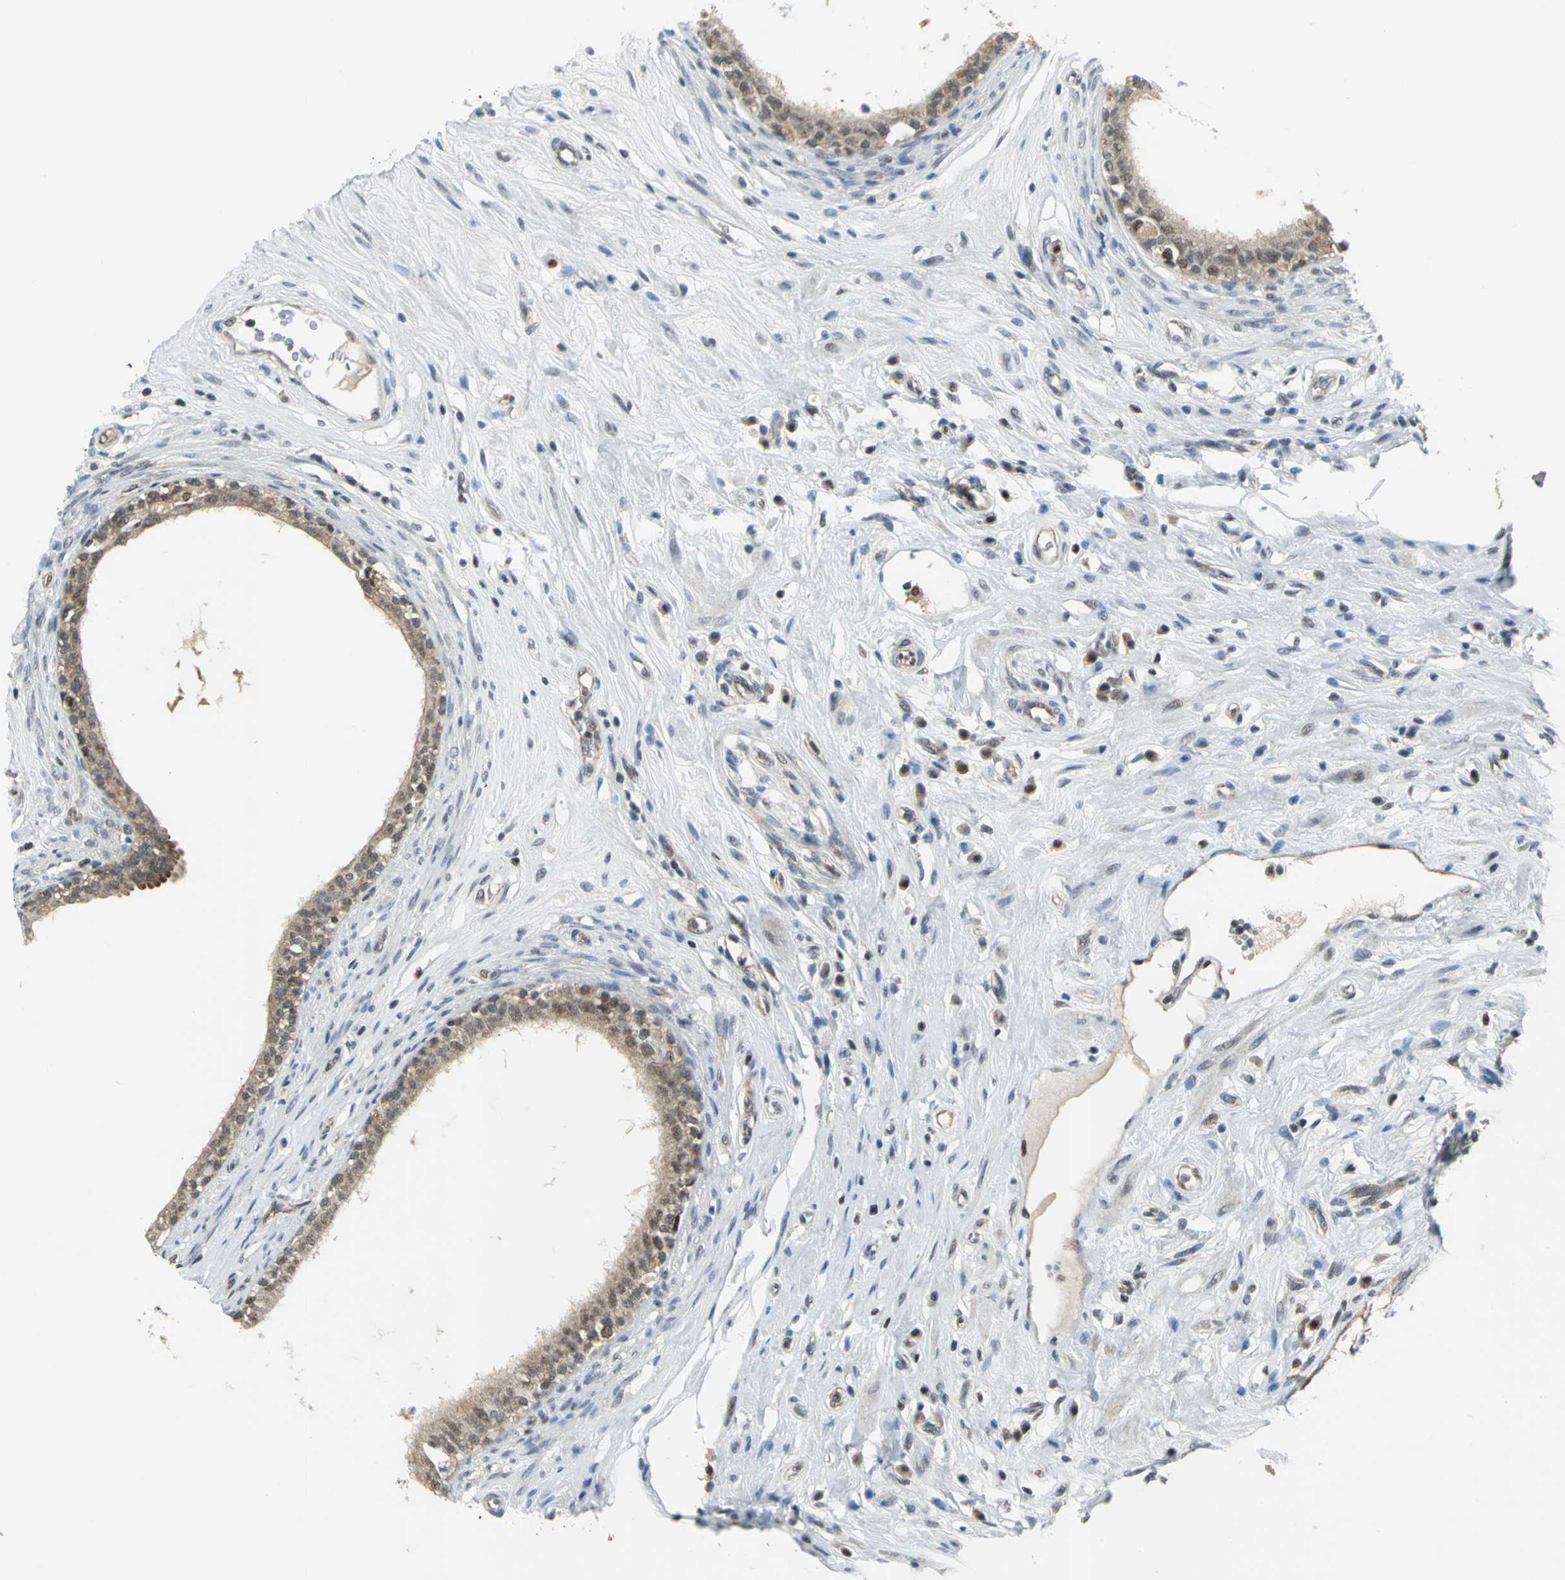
{"staining": {"intensity": "moderate", "quantity": "25%-75%", "location": "cytoplasmic/membranous"}, "tissue": "epididymis", "cell_type": "Glandular cells", "image_type": "normal", "snomed": [{"axis": "morphology", "description": "Normal tissue, NOS"}, {"axis": "morphology", "description": "Inflammation, NOS"}, {"axis": "topography", "description": "Epididymis"}], "caption": "This is an image of immunohistochemistry (IHC) staining of normal epididymis, which shows moderate staining in the cytoplasmic/membranous of glandular cells.", "gene": "PSMA4", "patient": {"sex": "male", "age": 84}}